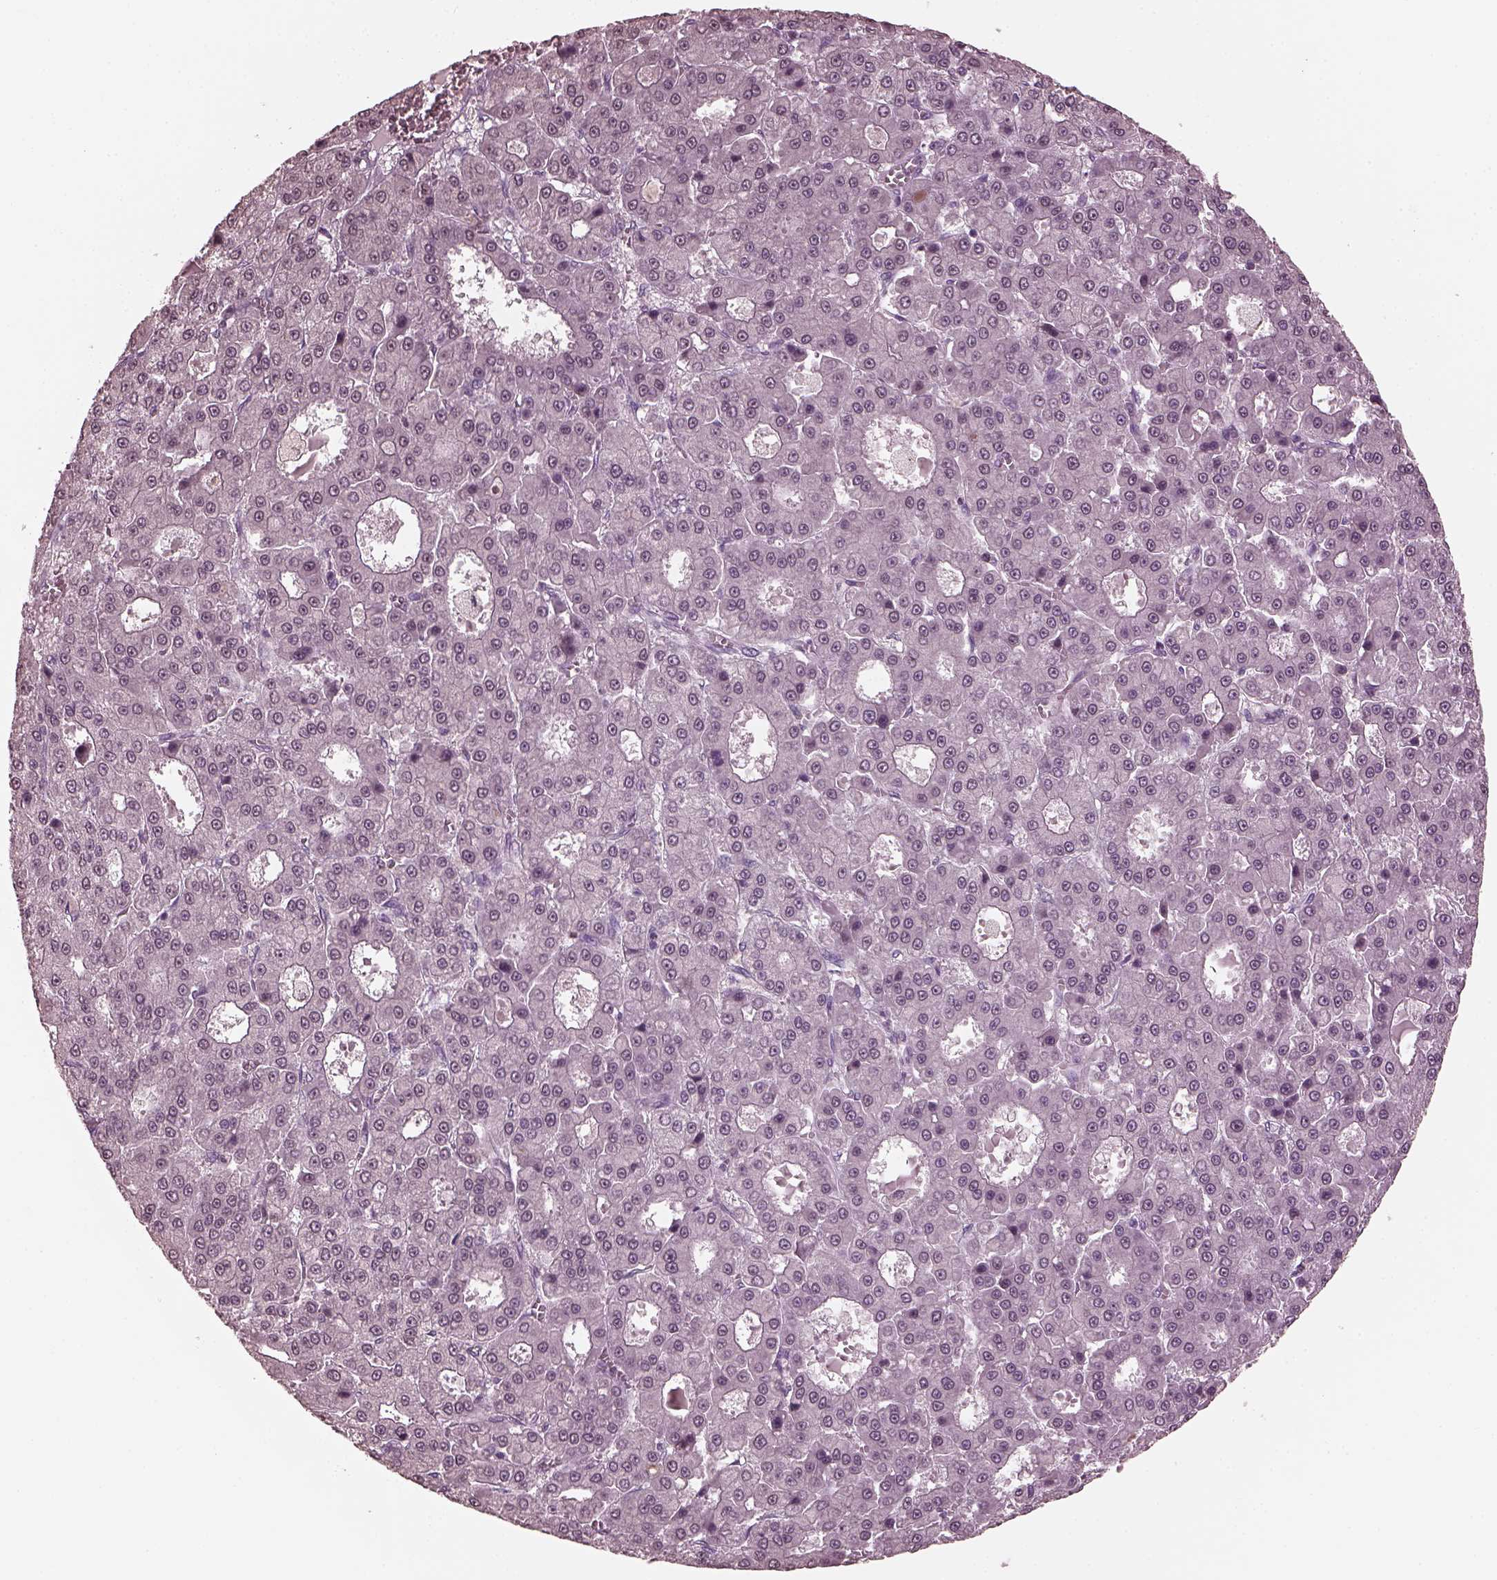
{"staining": {"intensity": "negative", "quantity": "none", "location": "none"}, "tissue": "liver cancer", "cell_type": "Tumor cells", "image_type": "cancer", "snomed": [{"axis": "morphology", "description": "Carcinoma, Hepatocellular, NOS"}, {"axis": "topography", "description": "Liver"}], "caption": "This is a photomicrograph of immunohistochemistry staining of liver cancer (hepatocellular carcinoma), which shows no positivity in tumor cells.", "gene": "TSKS", "patient": {"sex": "male", "age": 70}}